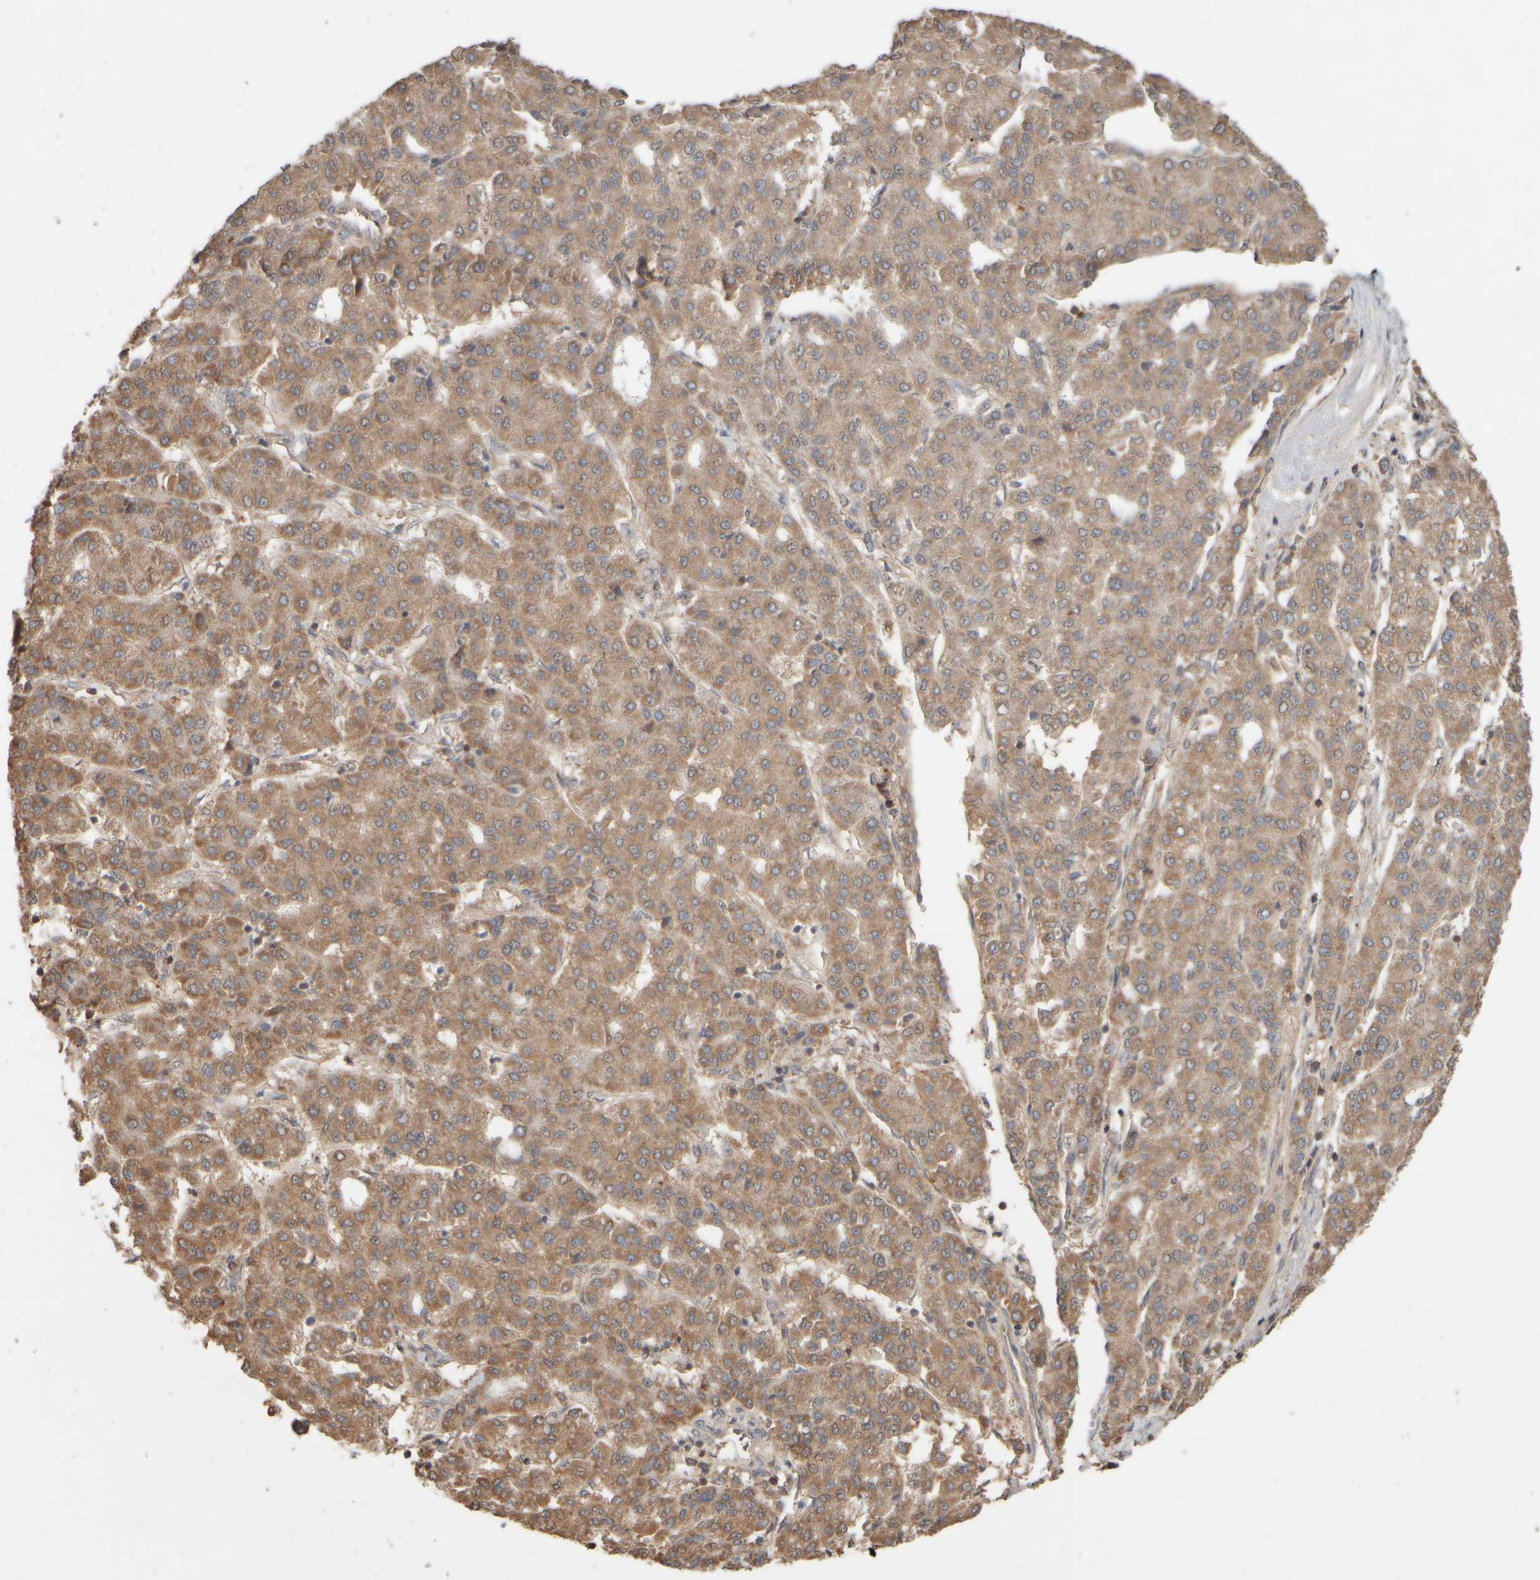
{"staining": {"intensity": "moderate", "quantity": ">75%", "location": "cytoplasmic/membranous"}, "tissue": "liver cancer", "cell_type": "Tumor cells", "image_type": "cancer", "snomed": [{"axis": "morphology", "description": "Carcinoma, Hepatocellular, NOS"}, {"axis": "topography", "description": "Liver"}], "caption": "A brown stain labels moderate cytoplasmic/membranous staining of a protein in liver cancer (hepatocellular carcinoma) tumor cells. Using DAB (brown) and hematoxylin (blue) stains, captured at high magnification using brightfield microscopy.", "gene": "EIF2B3", "patient": {"sex": "male", "age": 65}}